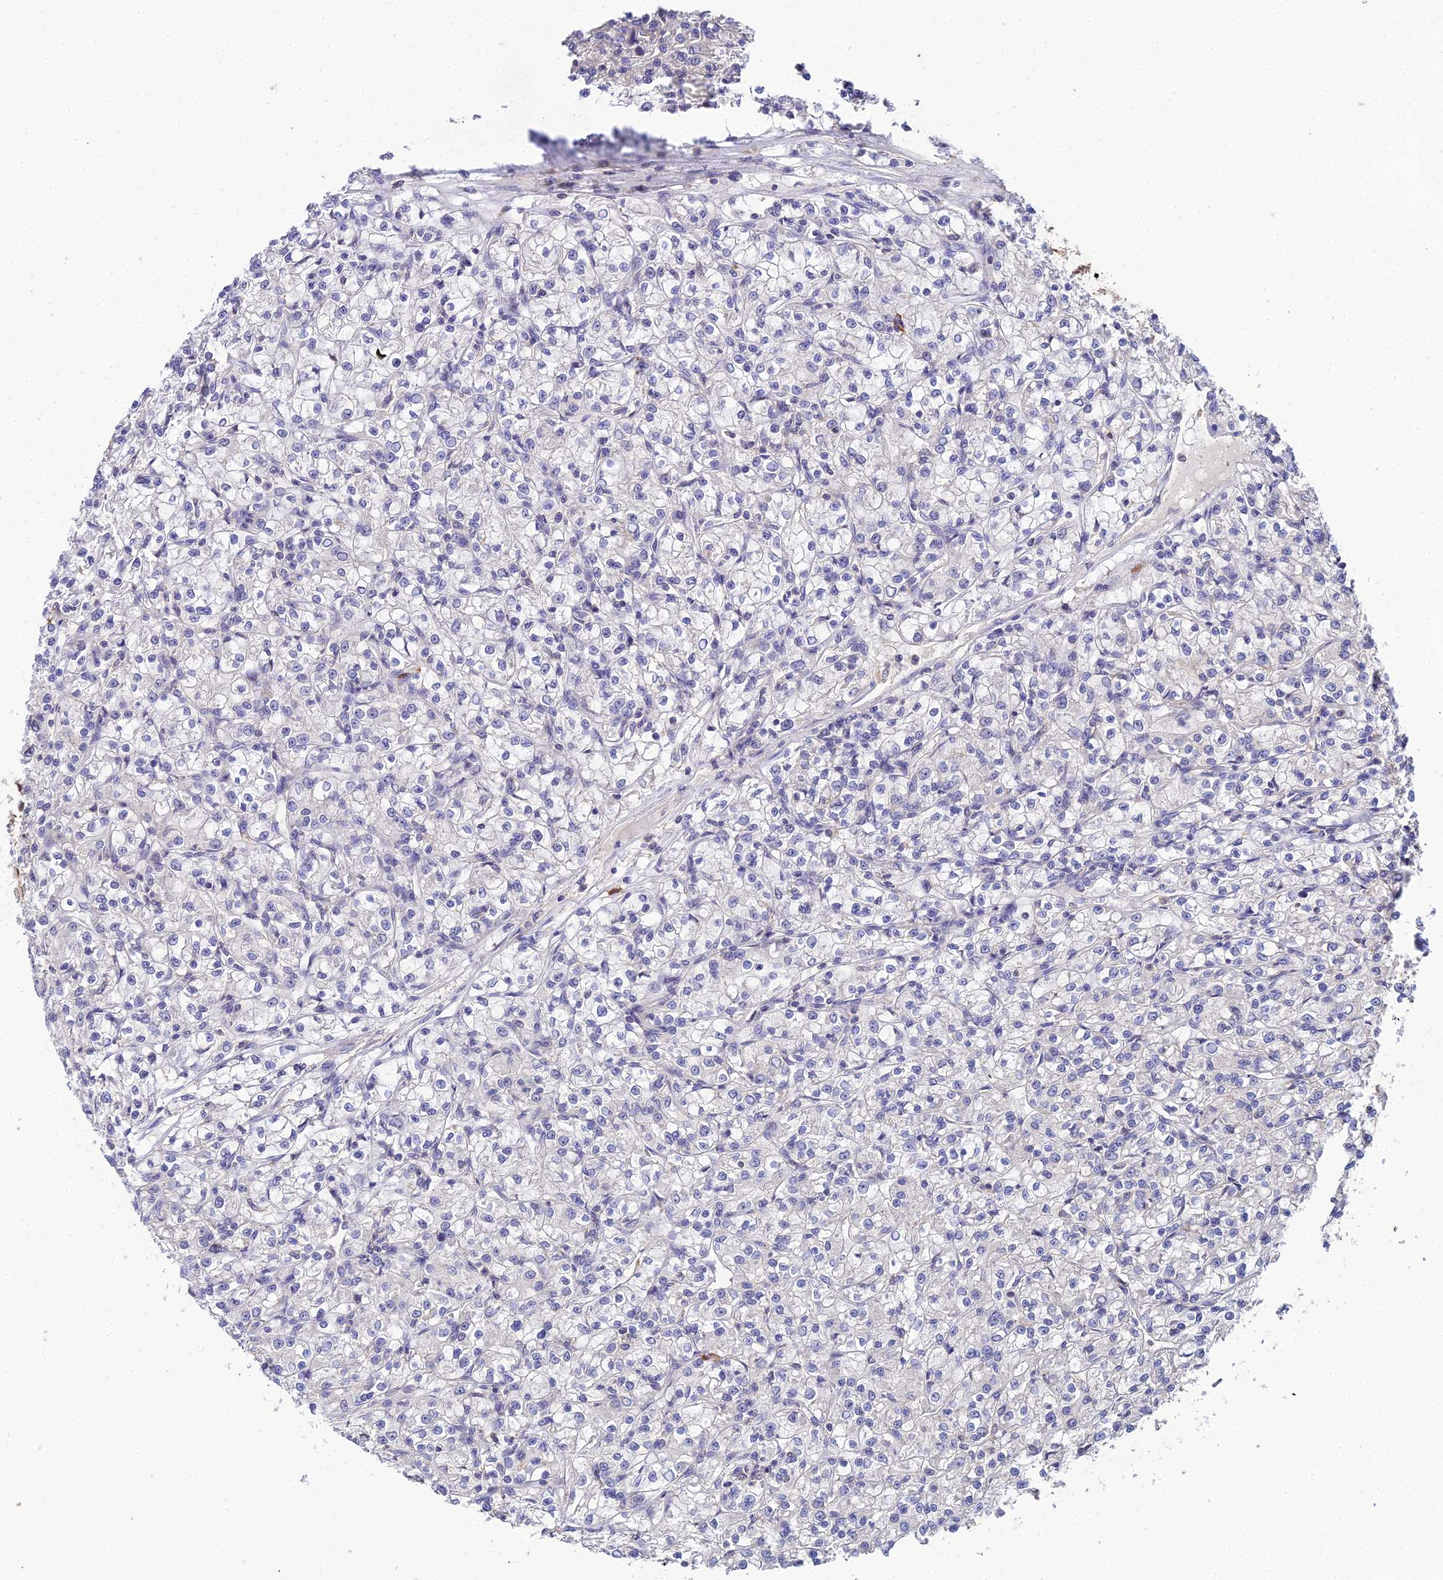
{"staining": {"intensity": "negative", "quantity": "none", "location": "none"}, "tissue": "renal cancer", "cell_type": "Tumor cells", "image_type": "cancer", "snomed": [{"axis": "morphology", "description": "Adenocarcinoma, NOS"}, {"axis": "topography", "description": "Kidney"}], "caption": "High magnification brightfield microscopy of renal cancer stained with DAB (brown) and counterstained with hematoxylin (blue): tumor cells show no significant staining. The staining is performed using DAB (3,3'-diaminobenzidine) brown chromogen with nuclei counter-stained in using hematoxylin.", "gene": "LSM5", "patient": {"sex": "female", "age": 59}}